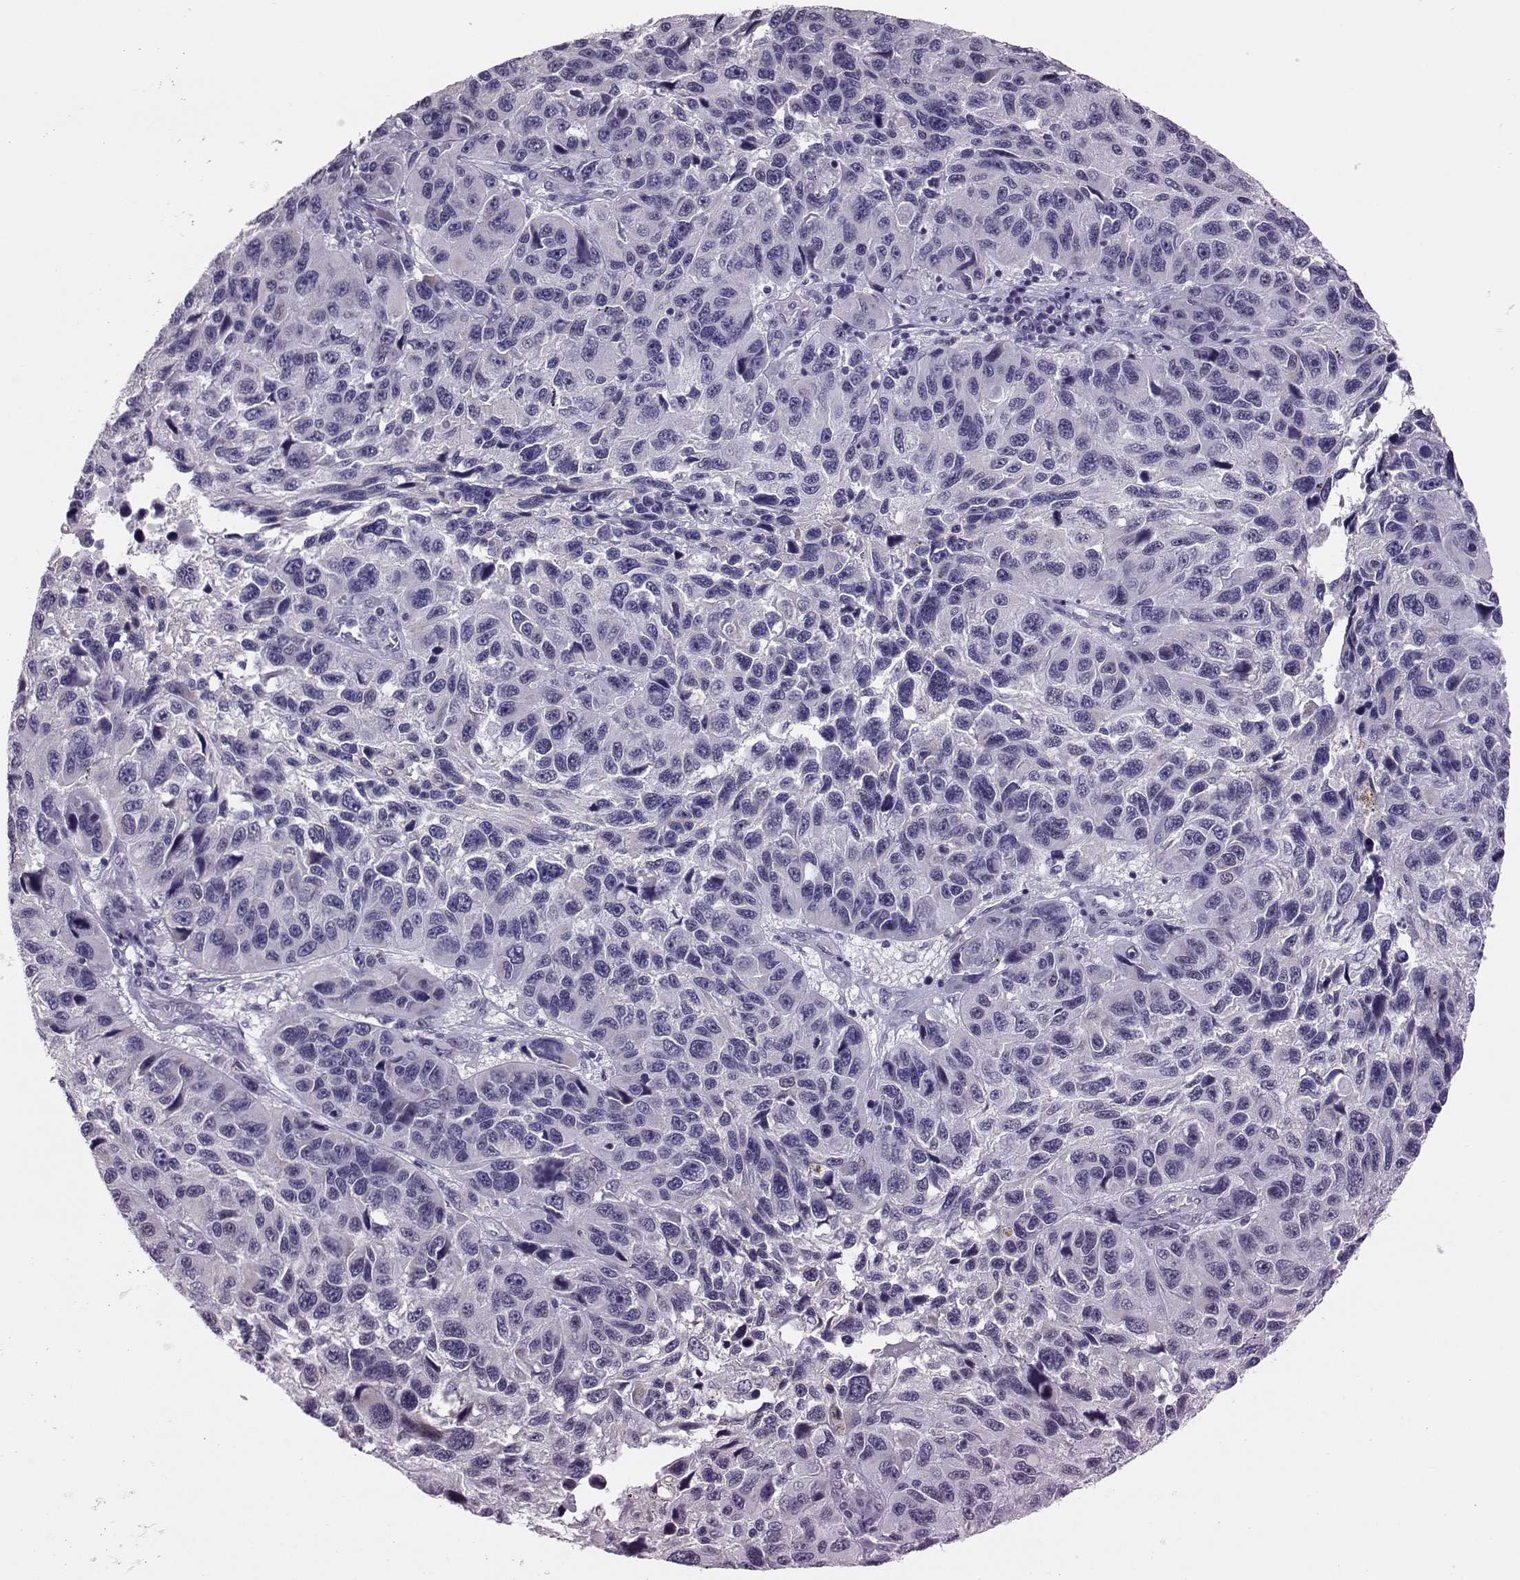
{"staining": {"intensity": "negative", "quantity": "none", "location": "none"}, "tissue": "melanoma", "cell_type": "Tumor cells", "image_type": "cancer", "snomed": [{"axis": "morphology", "description": "Malignant melanoma, NOS"}, {"axis": "topography", "description": "Skin"}], "caption": "Tumor cells show no significant protein staining in melanoma.", "gene": "DNAAF1", "patient": {"sex": "male", "age": 53}}